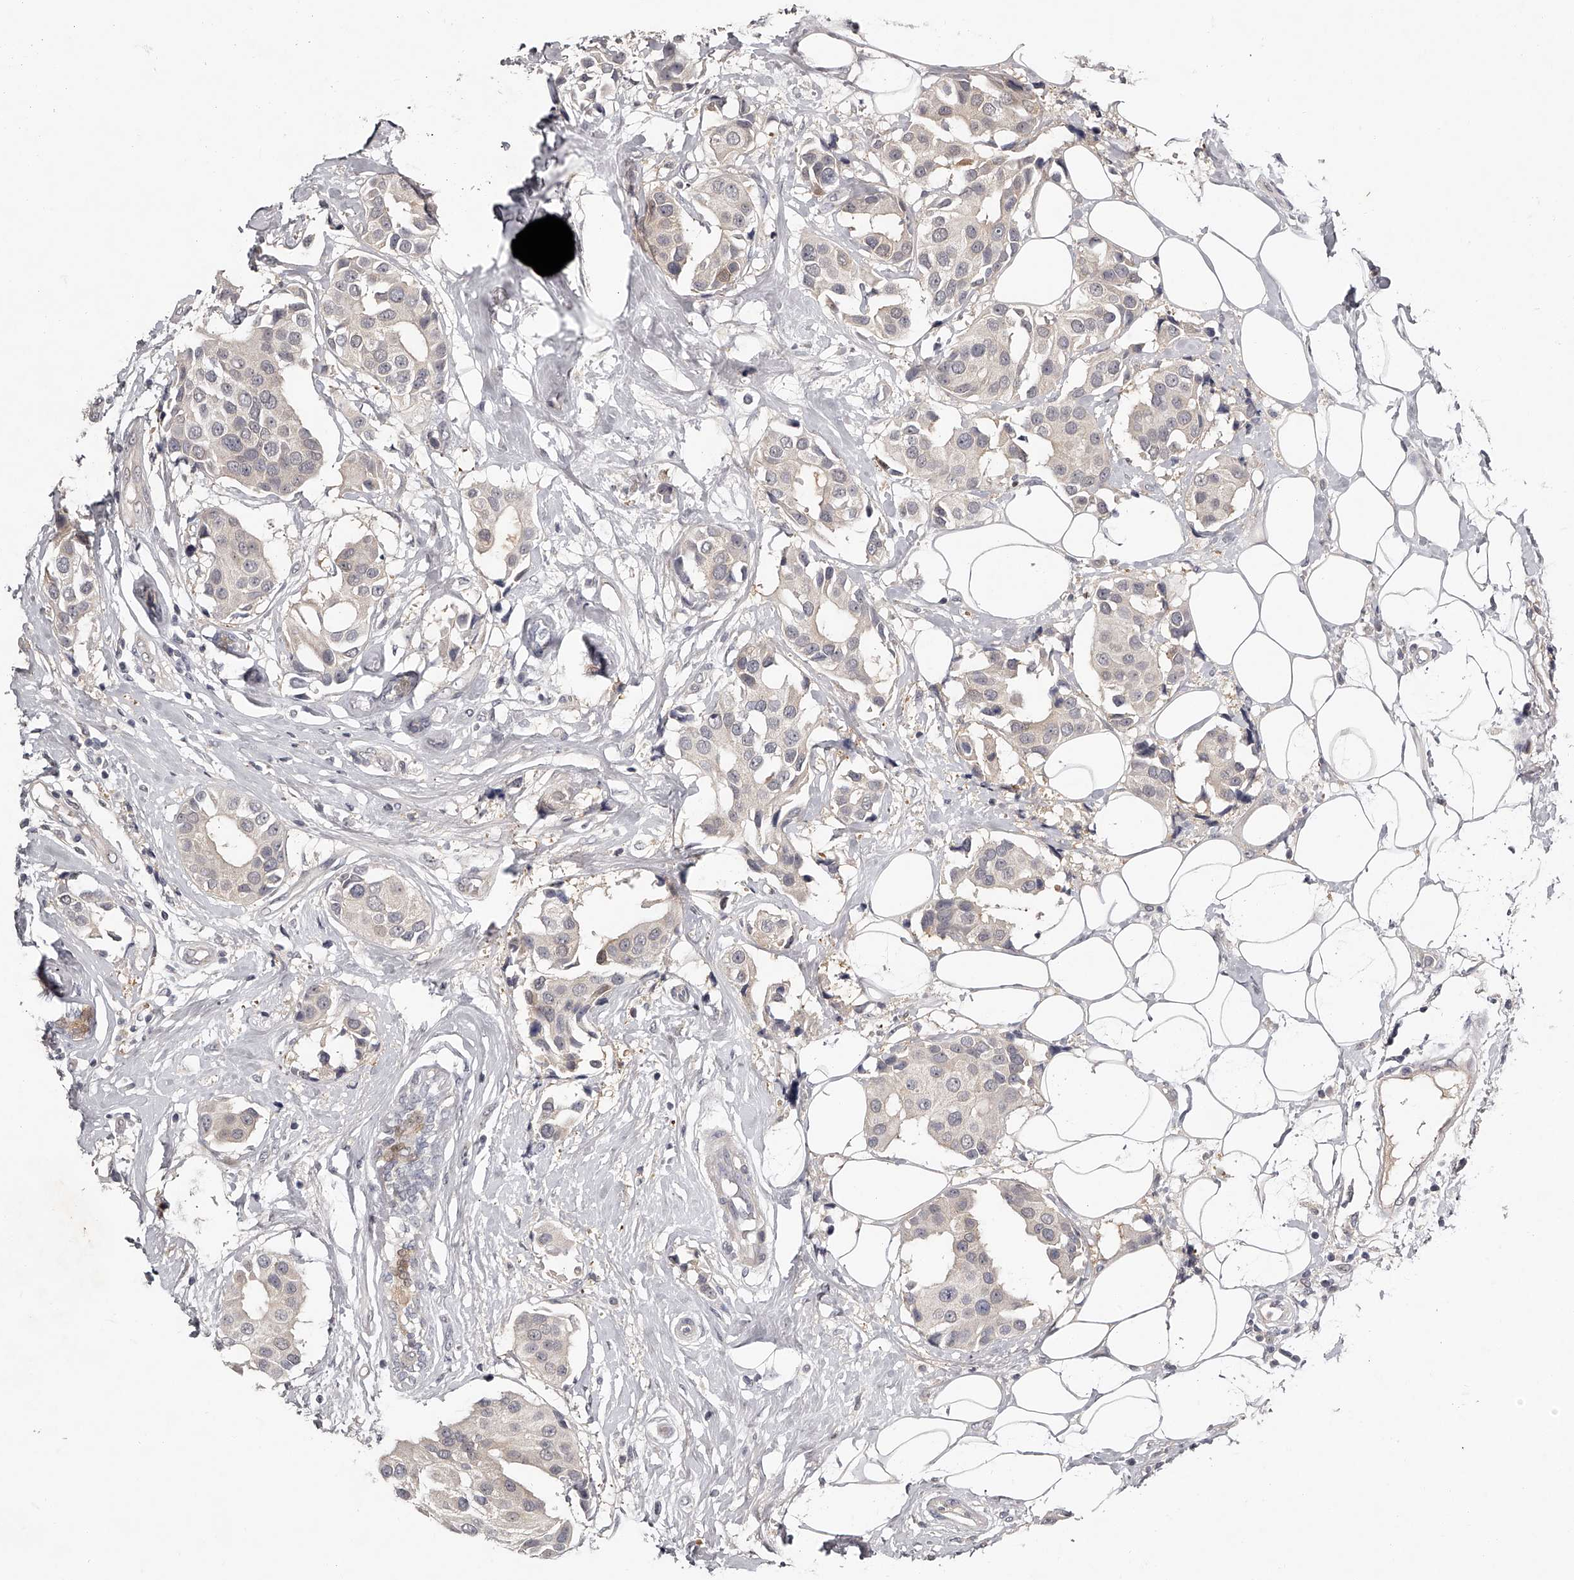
{"staining": {"intensity": "negative", "quantity": "none", "location": "none"}, "tissue": "breast cancer", "cell_type": "Tumor cells", "image_type": "cancer", "snomed": [{"axis": "morphology", "description": "Normal tissue, NOS"}, {"axis": "morphology", "description": "Duct carcinoma"}, {"axis": "topography", "description": "Breast"}], "caption": "An immunohistochemistry histopathology image of invasive ductal carcinoma (breast) is shown. There is no staining in tumor cells of invasive ductal carcinoma (breast).", "gene": "GGCT", "patient": {"sex": "female", "age": 39}}